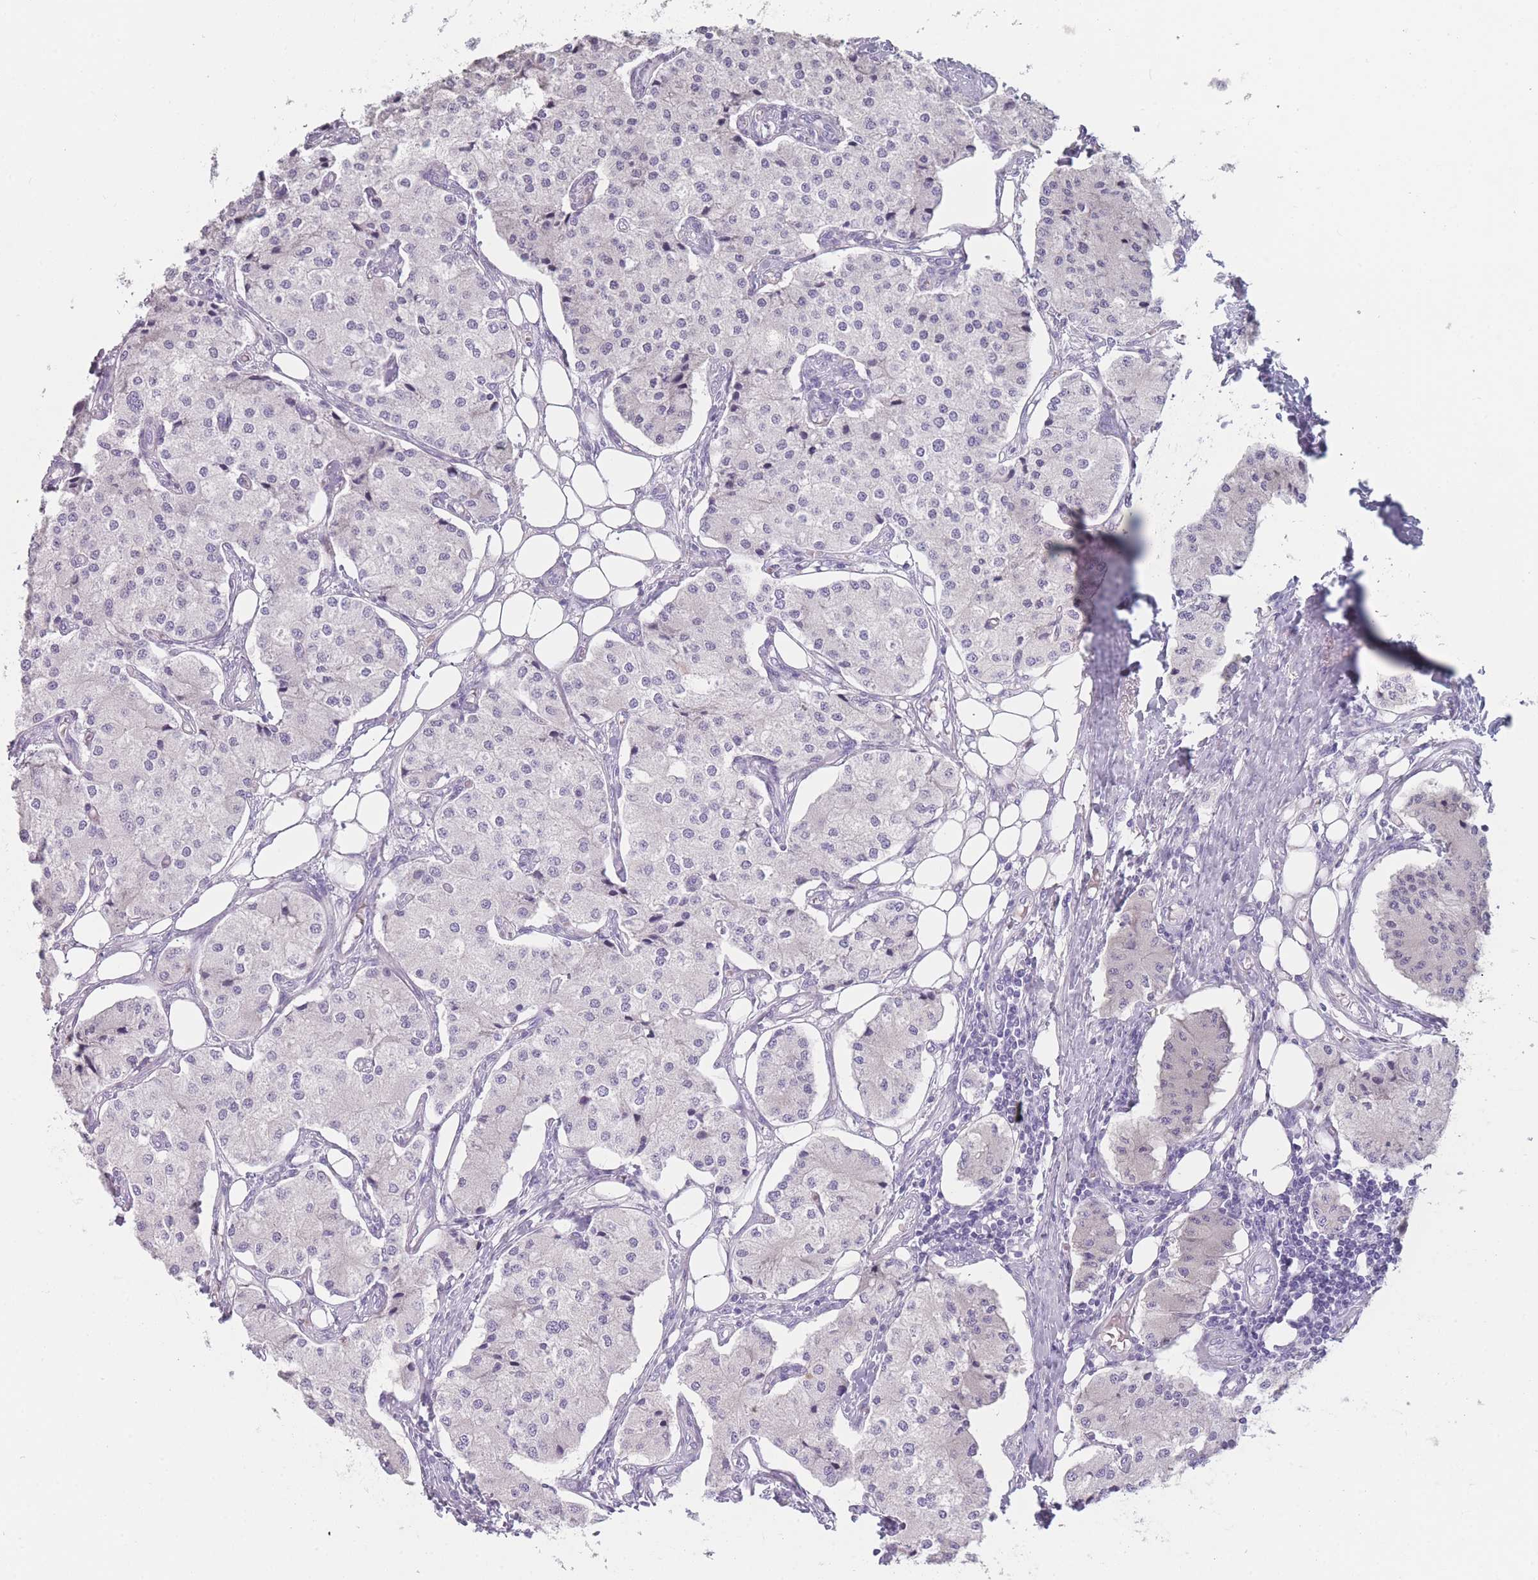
{"staining": {"intensity": "negative", "quantity": "none", "location": "none"}, "tissue": "carcinoid", "cell_type": "Tumor cells", "image_type": "cancer", "snomed": [{"axis": "morphology", "description": "Carcinoid, malignant, NOS"}, {"axis": "topography", "description": "Colon"}], "caption": "A high-resolution micrograph shows immunohistochemistry (IHC) staining of carcinoid, which displays no significant positivity in tumor cells.", "gene": "PPFIA3", "patient": {"sex": "female", "age": 52}}